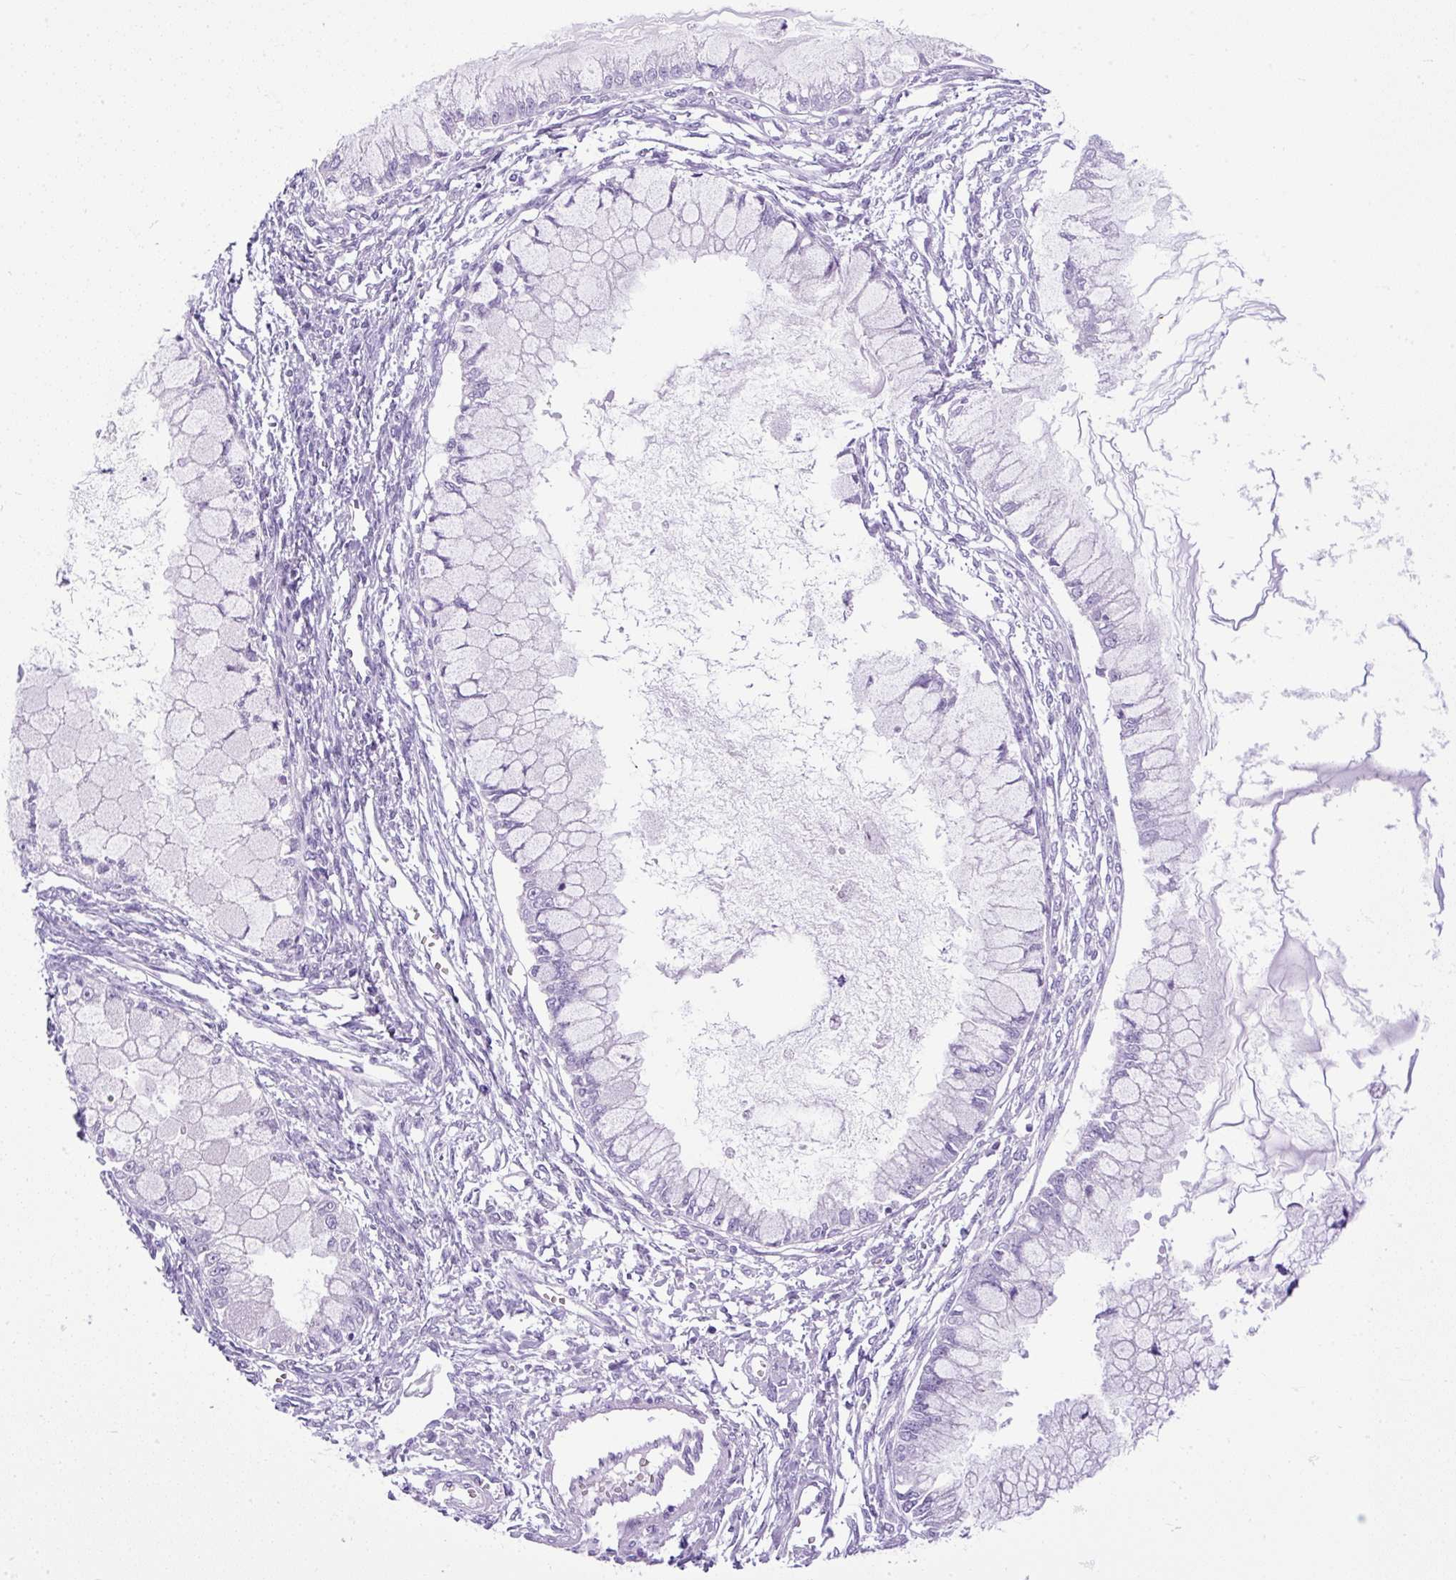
{"staining": {"intensity": "negative", "quantity": "none", "location": "none"}, "tissue": "ovarian cancer", "cell_type": "Tumor cells", "image_type": "cancer", "snomed": [{"axis": "morphology", "description": "Cystadenocarcinoma, mucinous, NOS"}, {"axis": "topography", "description": "Ovary"}], "caption": "IHC micrograph of neoplastic tissue: human ovarian cancer stained with DAB exhibits no significant protein expression in tumor cells.", "gene": "UPP1", "patient": {"sex": "female", "age": 34}}